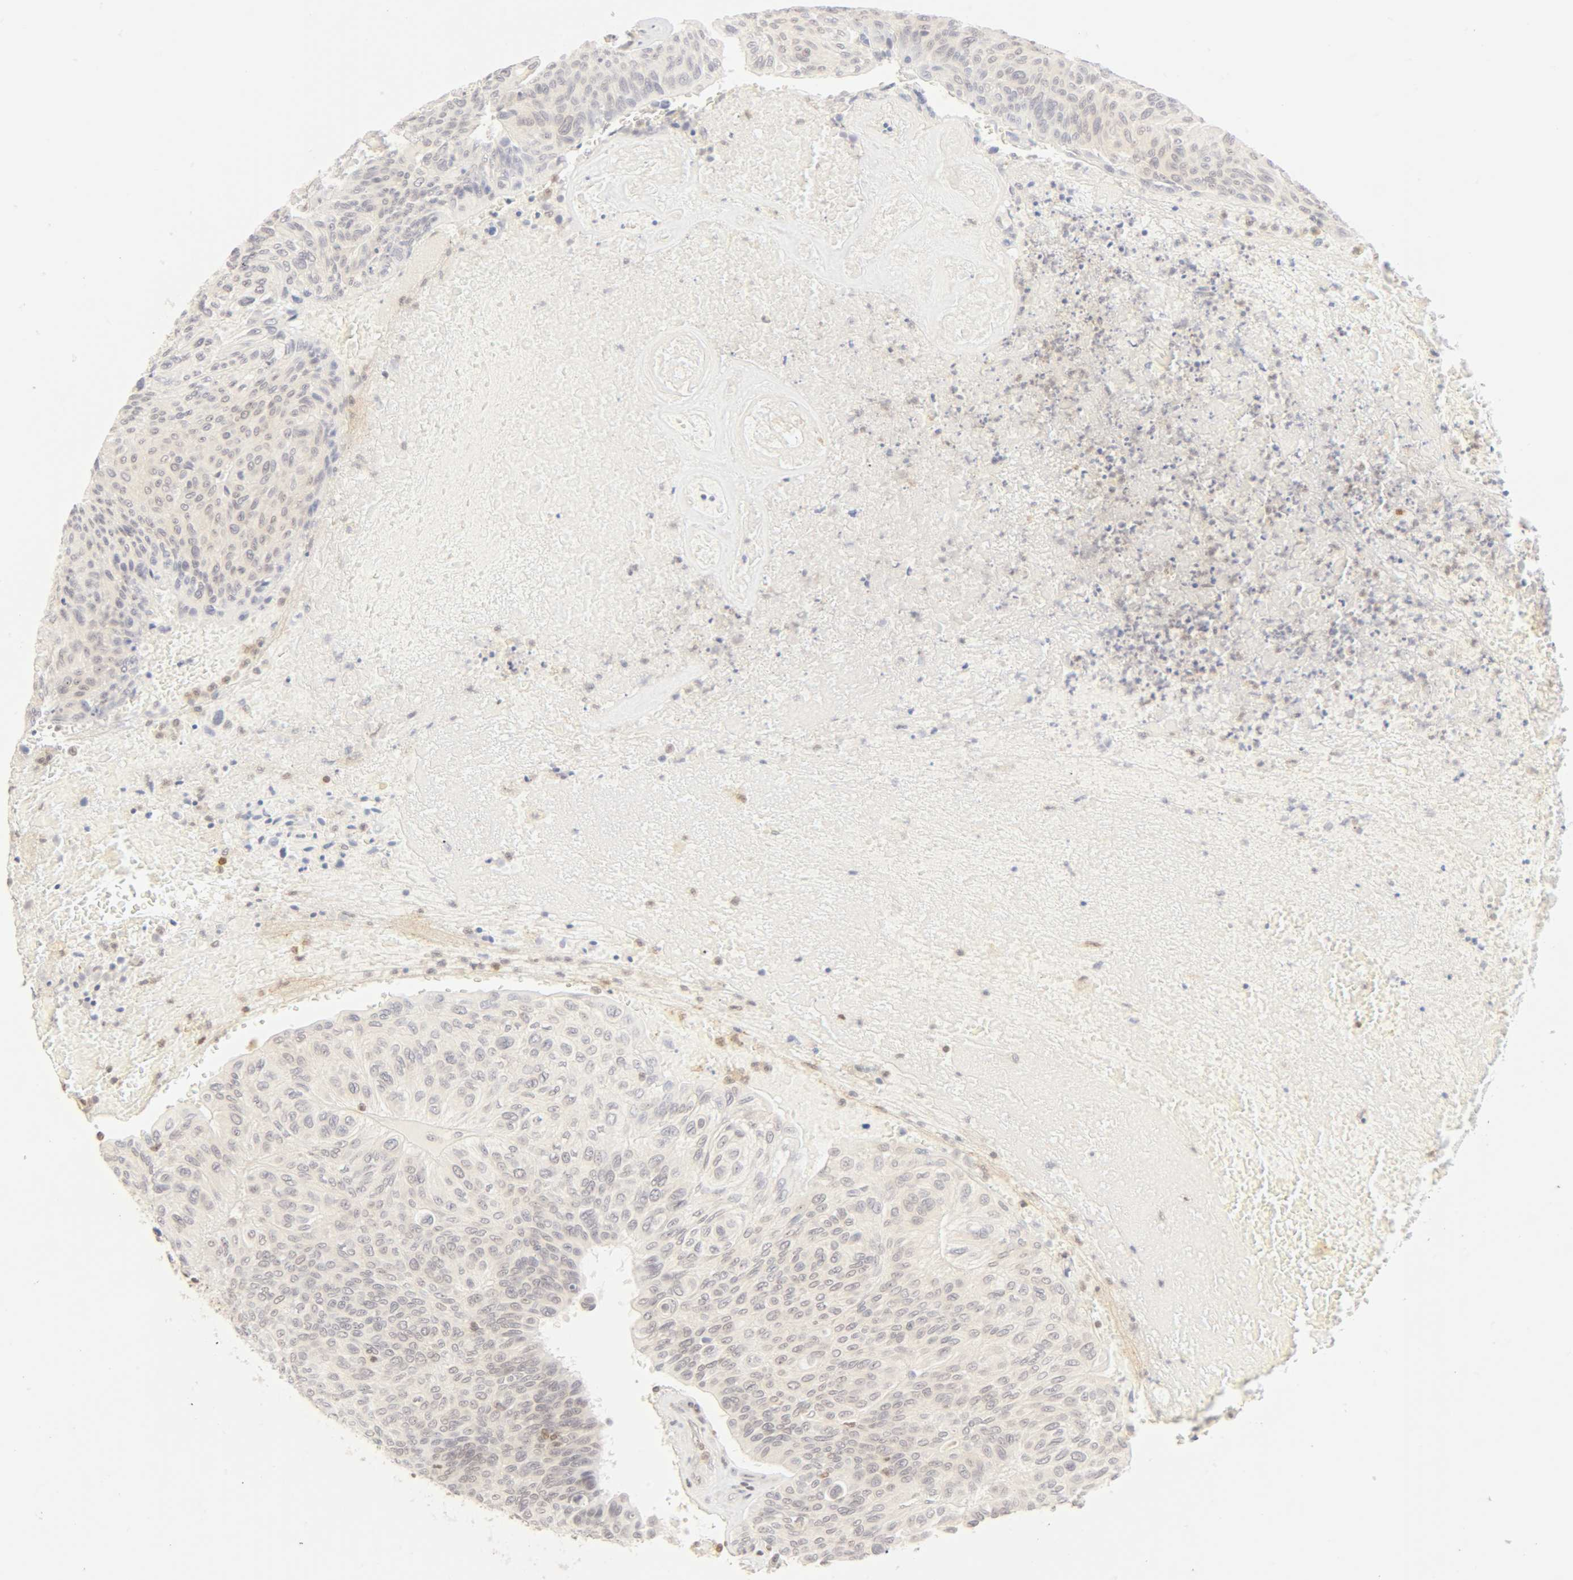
{"staining": {"intensity": "weak", "quantity": "<25%", "location": "nuclear"}, "tissue": "urothelial cancer", "cell_type": "Tumor cells", "image_type": "cancer", "snomed": [{"axis": "morphology", "description": "Urothelial carcinoma, High grade"}, {"axis": "topography", "description": "Urinary bladder"}], "caption": "Immunohistochemical staining of human urothelial cancer demonstrates no significant staining in tumor cells.", "gene": "KIF2A", "patient": {"sex": "male", "age": 66}}